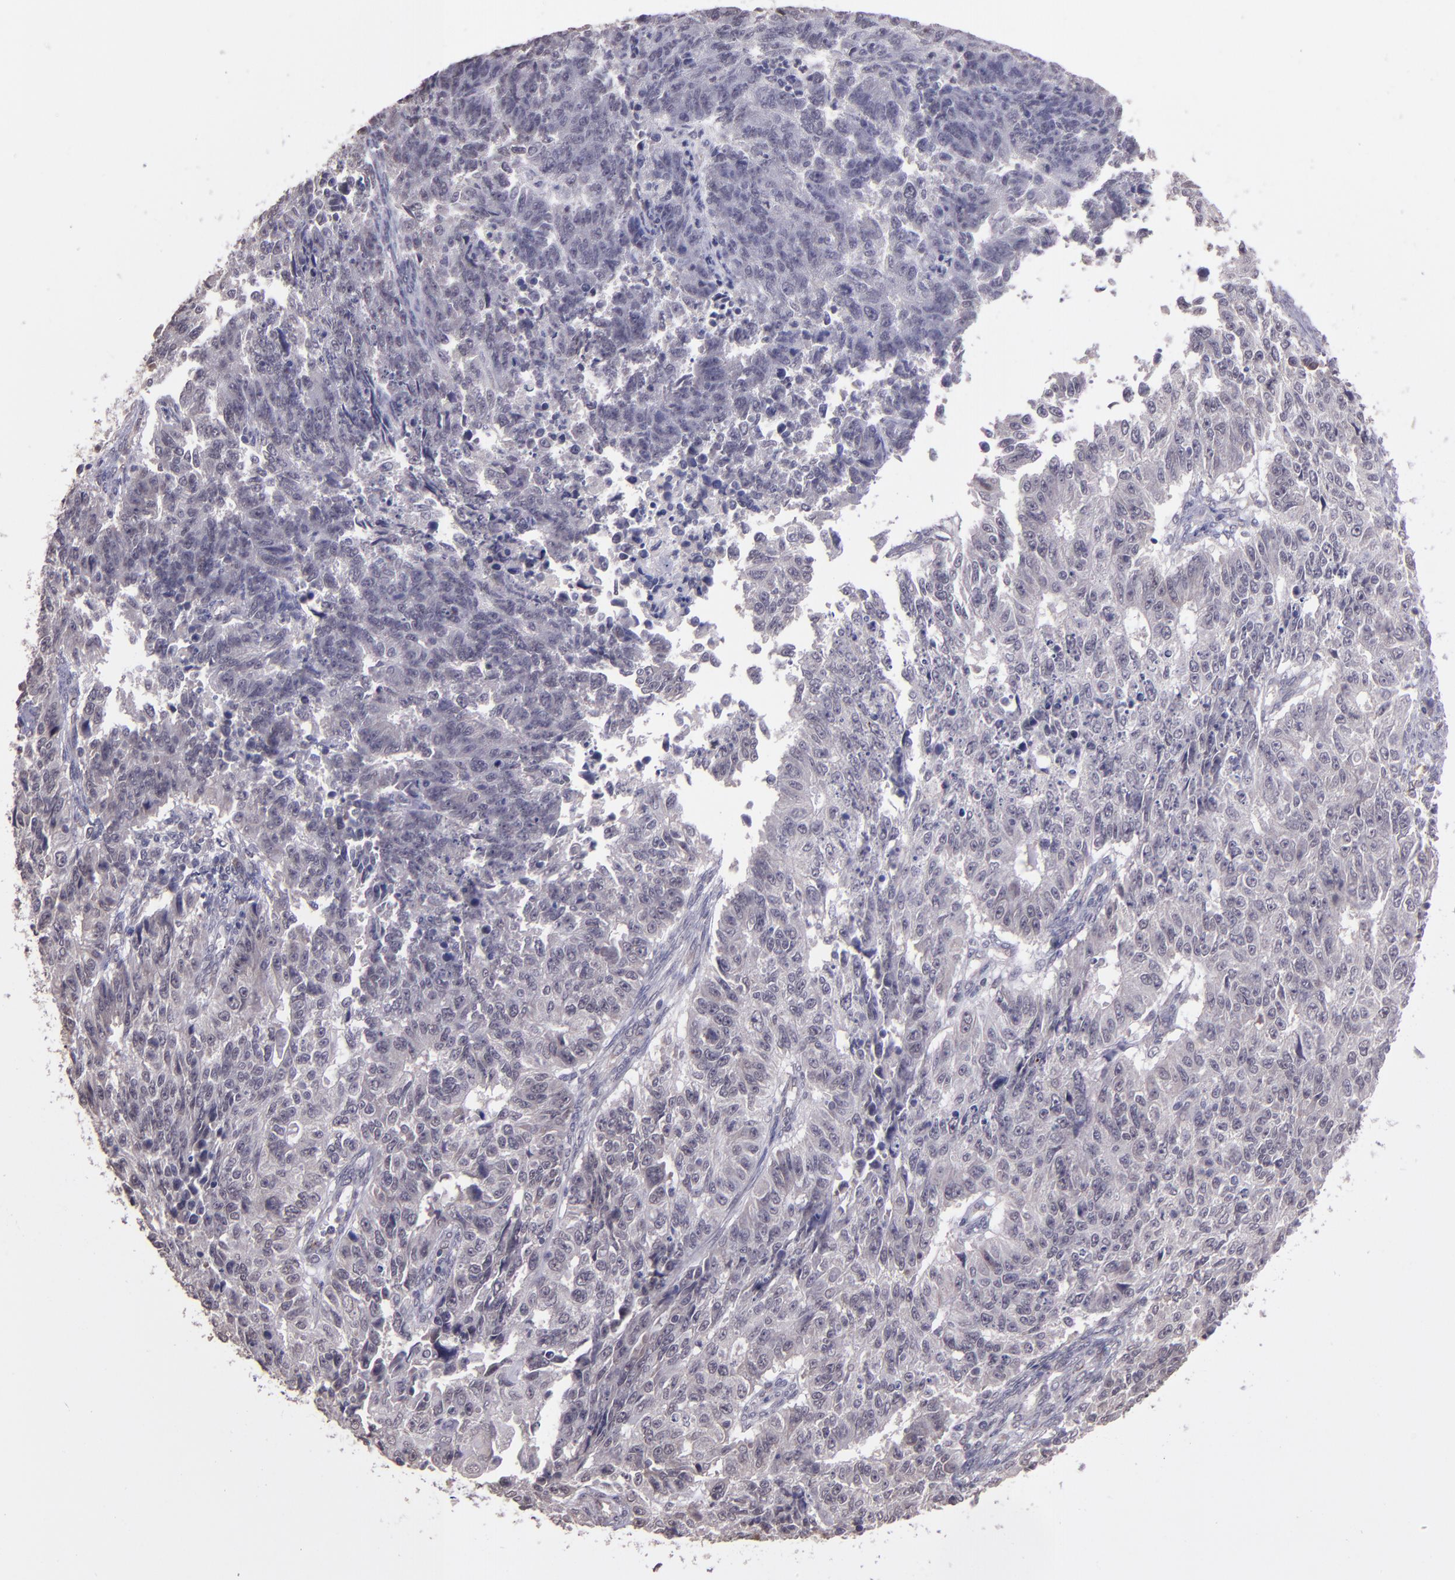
{"staining": {"intensity": "negative", "quantity": "none", "location": "none"}, "tissue": "endometrial cancer", "cell_type": "Tumor cells", "image_type": "cancer", "snomed": [{"axis": "morphology", "description": "Adenocarcinoma, NOS"}, {"axis": "topography", "description": "Endometrium"}], "caption": "This micrograph is of endometrial cancer (adenocarcinoma) stained with IHC to label a protein in brown with the nuclei are counter-stained blue. There is no staining in tumor cells. (Brightfield microscopy of DAB immunohistochemistry (IHC) at high magnification).", "gene": "TAF7L", "patient": {"sex": "female", "age": 42}}